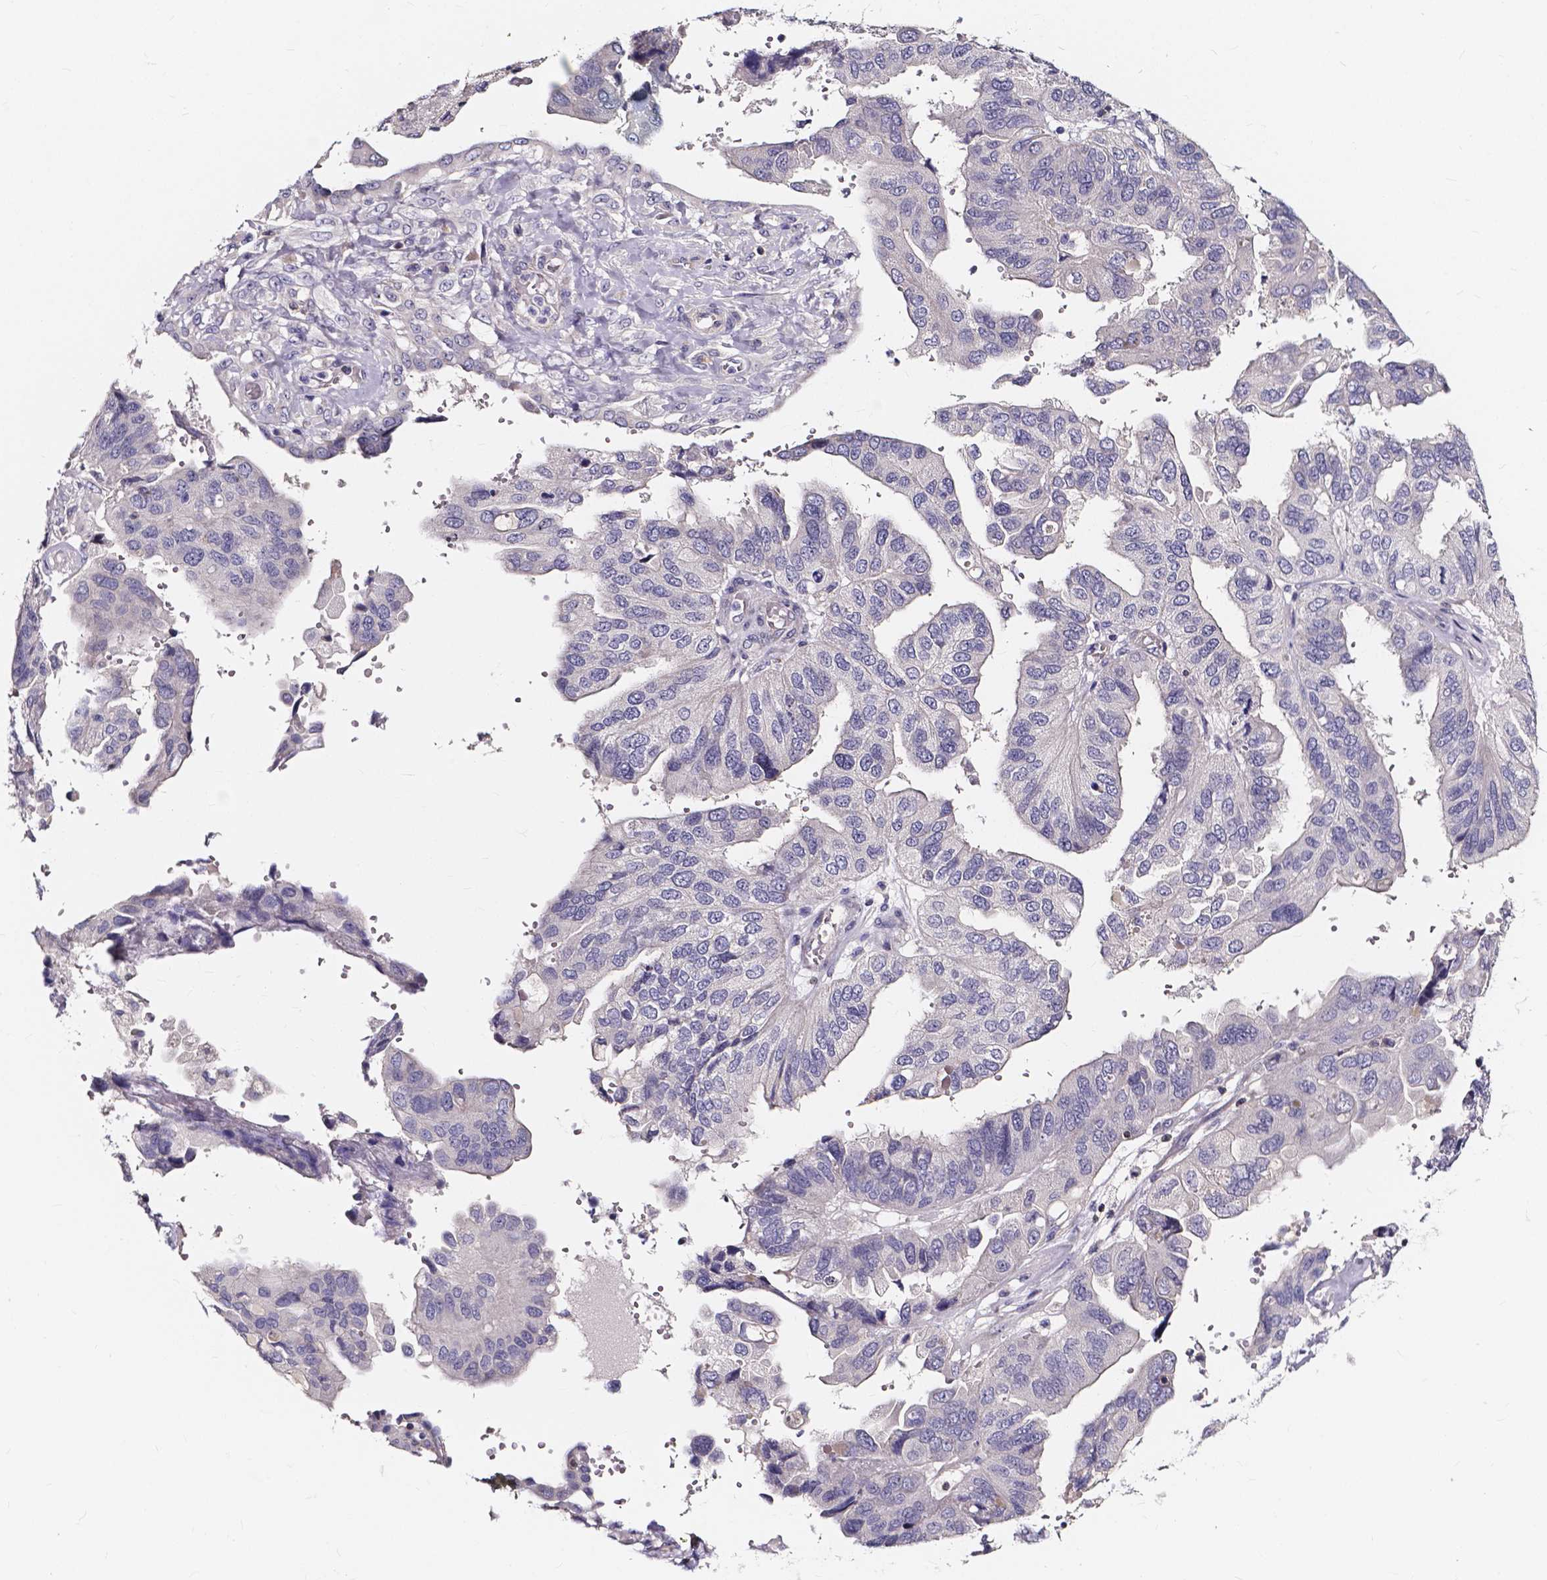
{"staining": {"intensity": "negative", "quantity": "none", "location": "none"}, "tissue": "ovarian cancer", "cell_type": "Tumor cells", "image_type": "cancer", "snomed": [{"axis": "morphology", "description": "Cystadenocarcinoma, serous, NOS"}, {"axis": "topography", "description": "Ovary"}], "caption": "High power microscopy image of an immunohistochemistry histopathology image of ovarian cancer (serous cystadenocarcinoma), revealing no significant expression in tumor cells.", "gene": "THEMIS", "patient": {"sex": "female", "age": 79}}